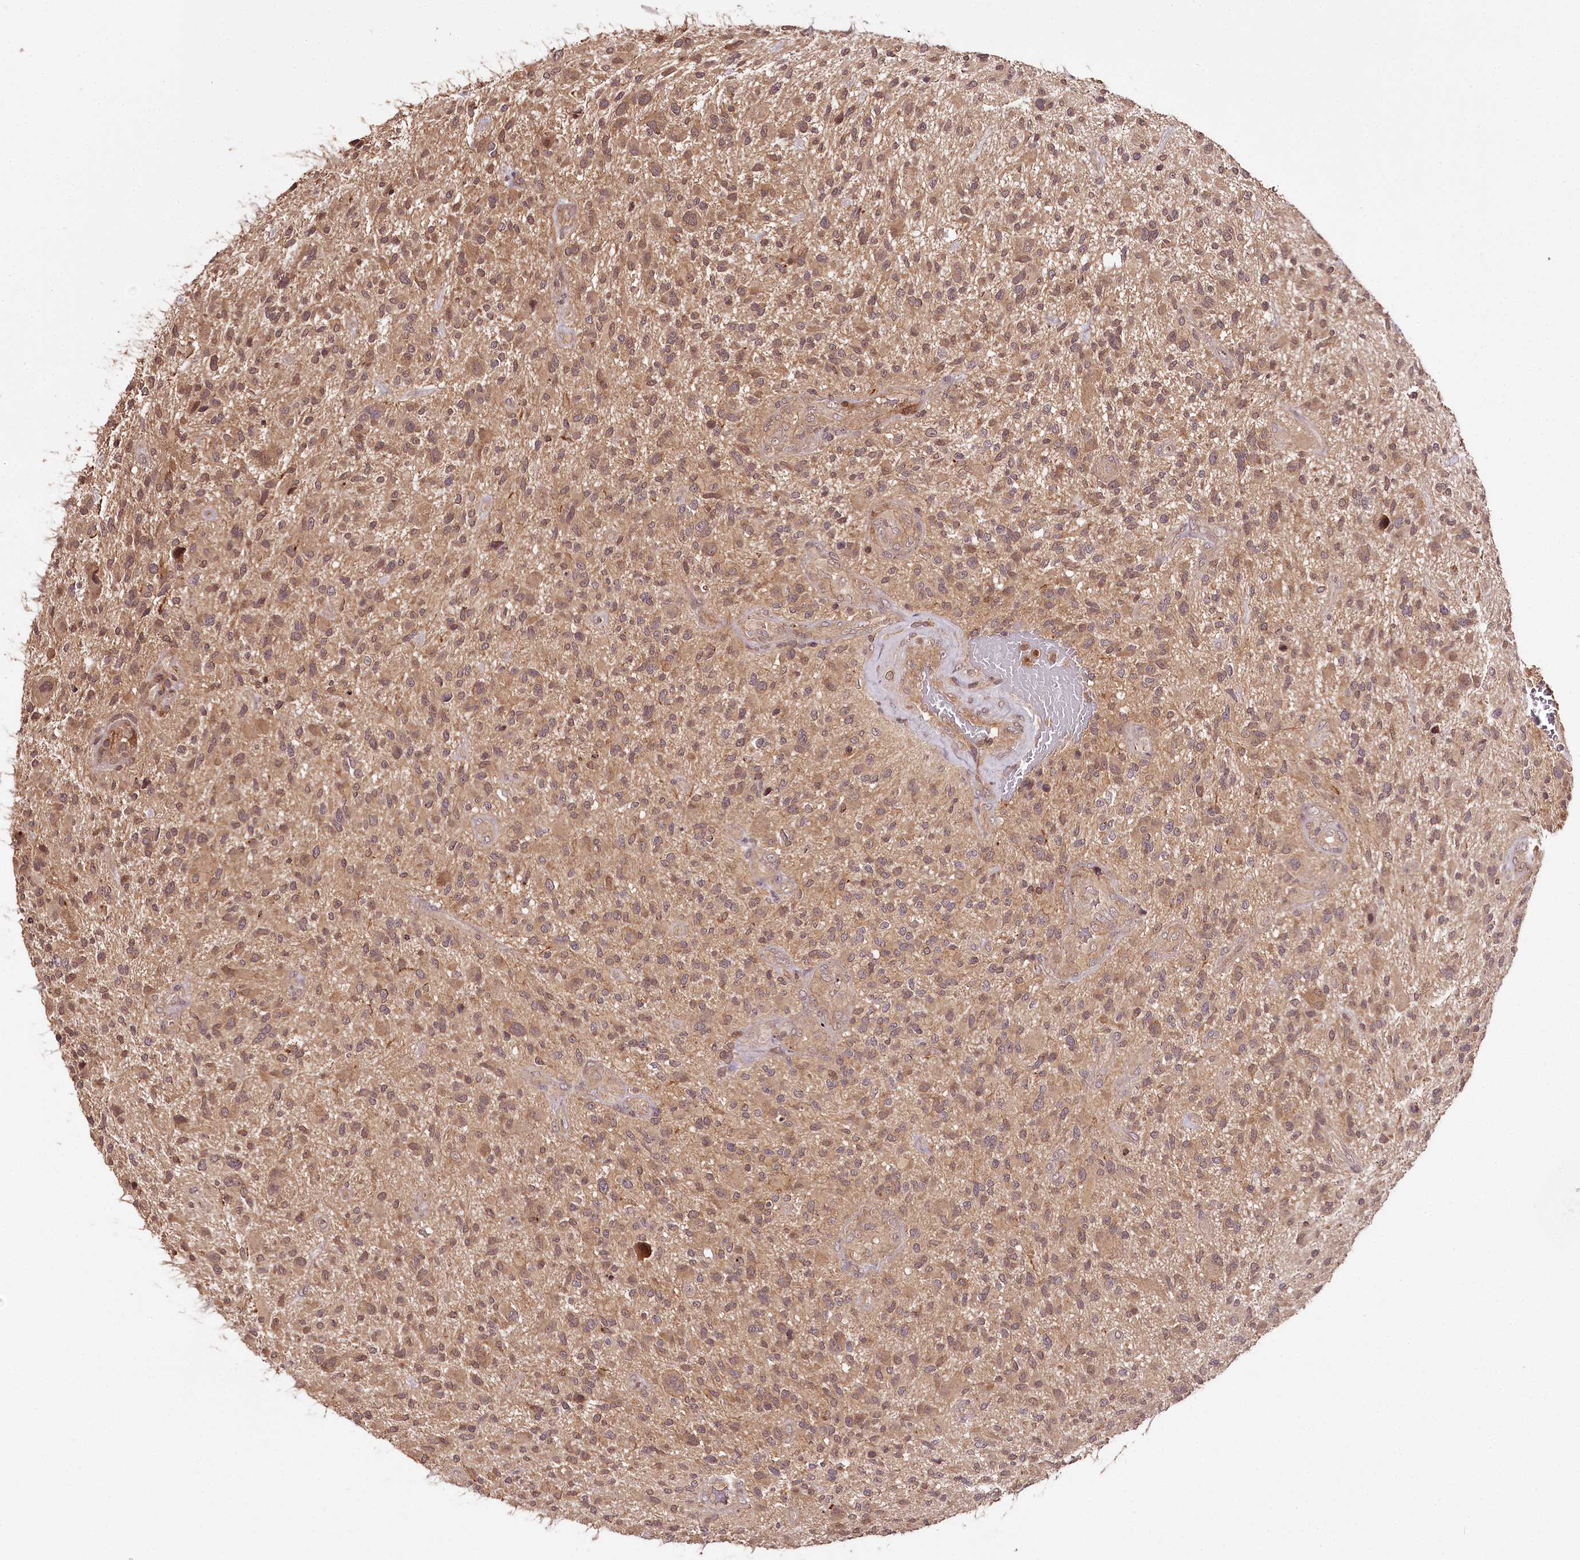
{"staining": {"intensity": "moderate", "quantity": ">75%", "location": "cytoplasmic/membranous"}, "tissue": "glioma", "cell_type": "Tumor cells", "image_type": "cancer", "snomed": [{"axis": "morphology", "description": "Glioma, malignant, High grade"}, {"axis": "topography", "description": "Brain"}], "caption": "Tumor cells exhibit moderate cytoplasmic/membranous positivity in about >75% of cells in glioma. Immunohistochemistry stains the protein of interest in brown and the nuclei are stained blue.", "gene": "TTC12", "patient": {"sex": "male", "age": 47}}